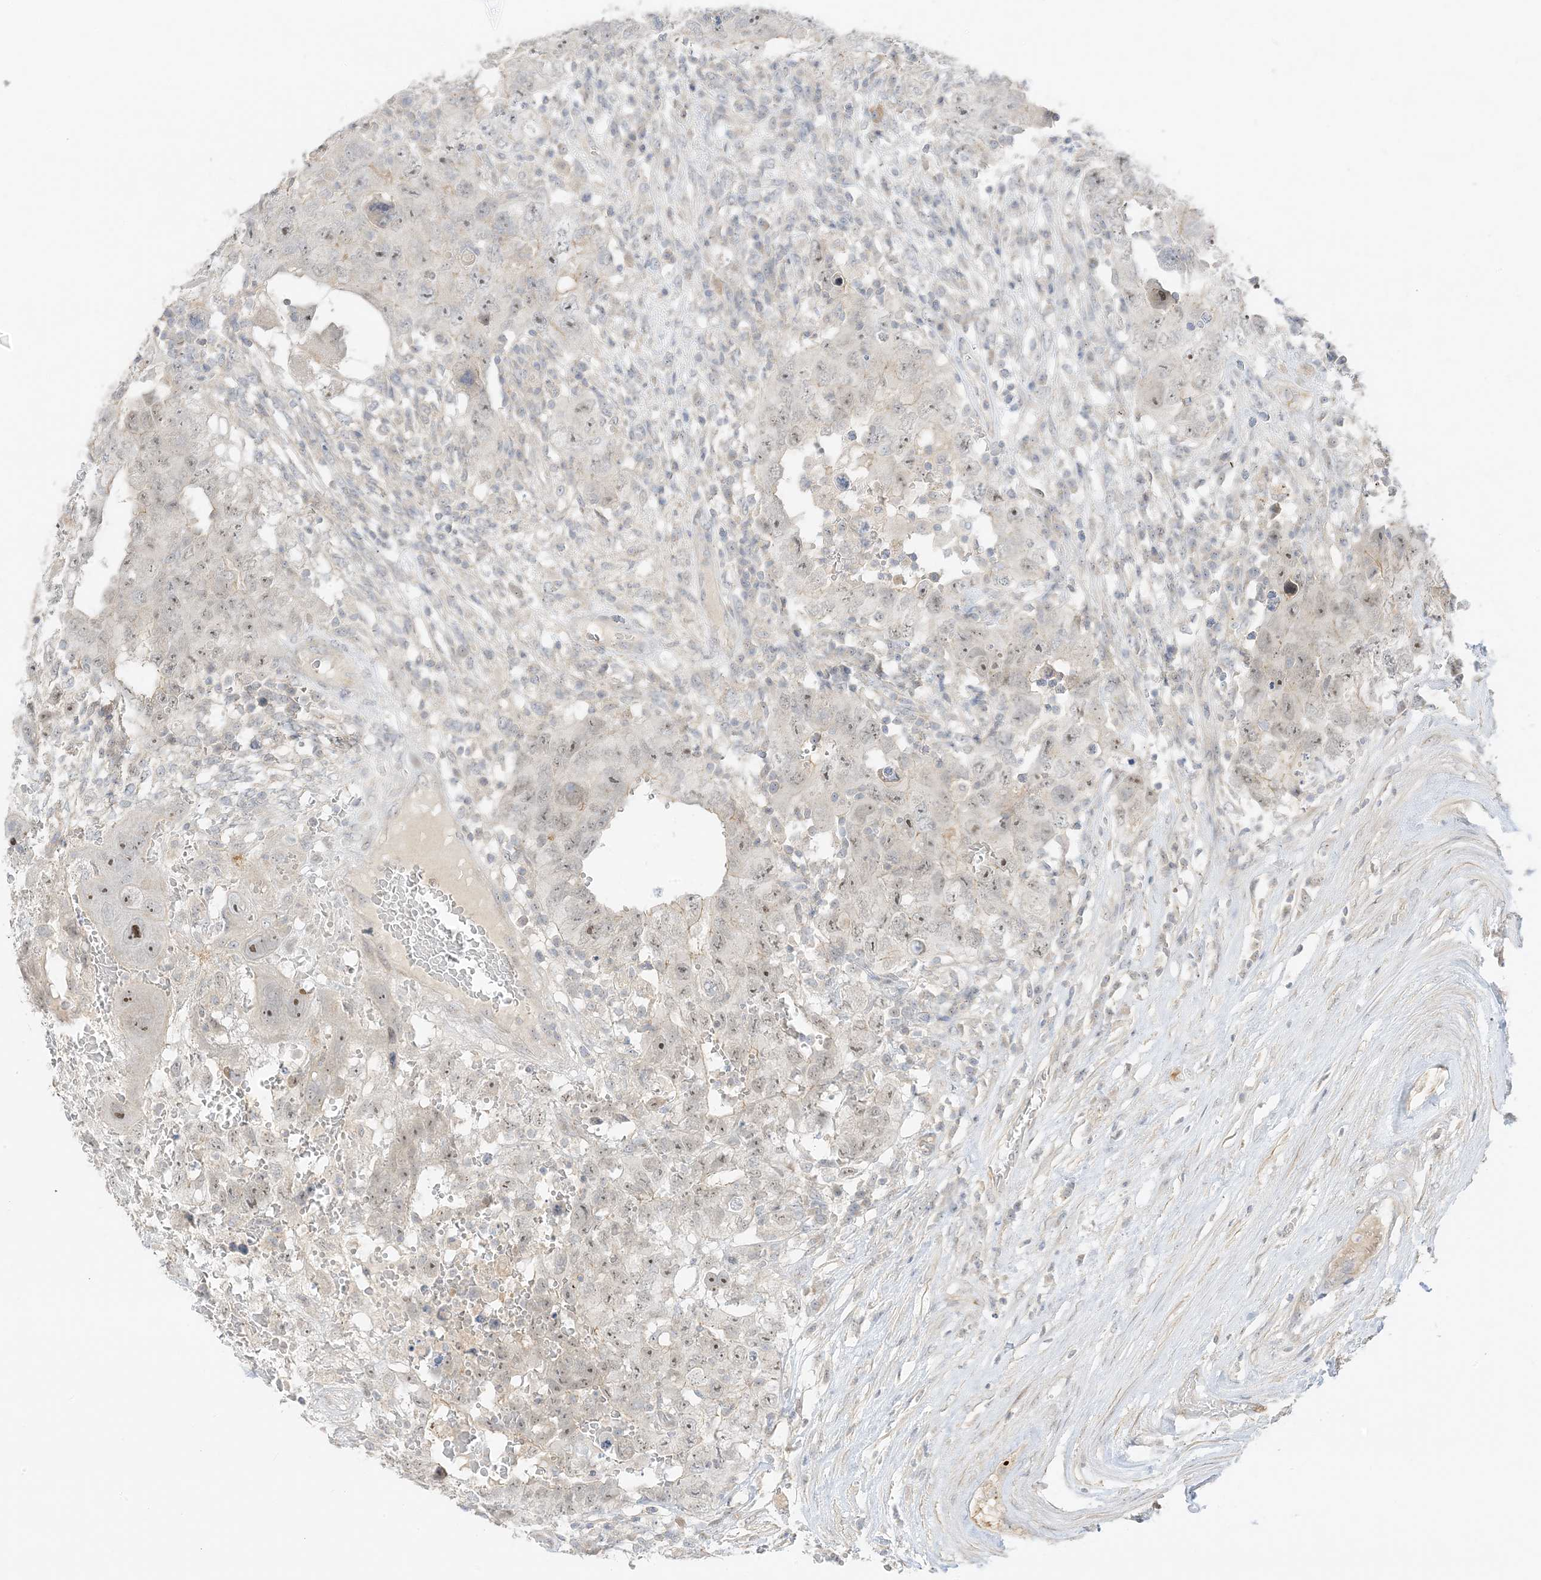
{"staining": {"intensity": "moderate", "quantity": ">75%", "location": "nuclear"}, "tissue": "testis cancer", "cell_type": "Tumor cells", "image_type": "cancer", "snomed": [{"axis": "morphology", "description": "Carcinoma, Embryonal, NOS"}, {"axis": "topography", "description": "Testis"}], "caption": "Immunohistochemistry (DAB (3,3'-diaminobenzidine)) staining of human testis cancer demonstrates moderate nuclear protein expression in approximately >75% of tumor cells. The staining was performed using DAB to visualize the protein expression in brown, while the nuclei were stained in blue with hematoxylin (Magnification: 20x).", "gene": "ETAA1", "patient": {"sex": "male", "age": 26}}